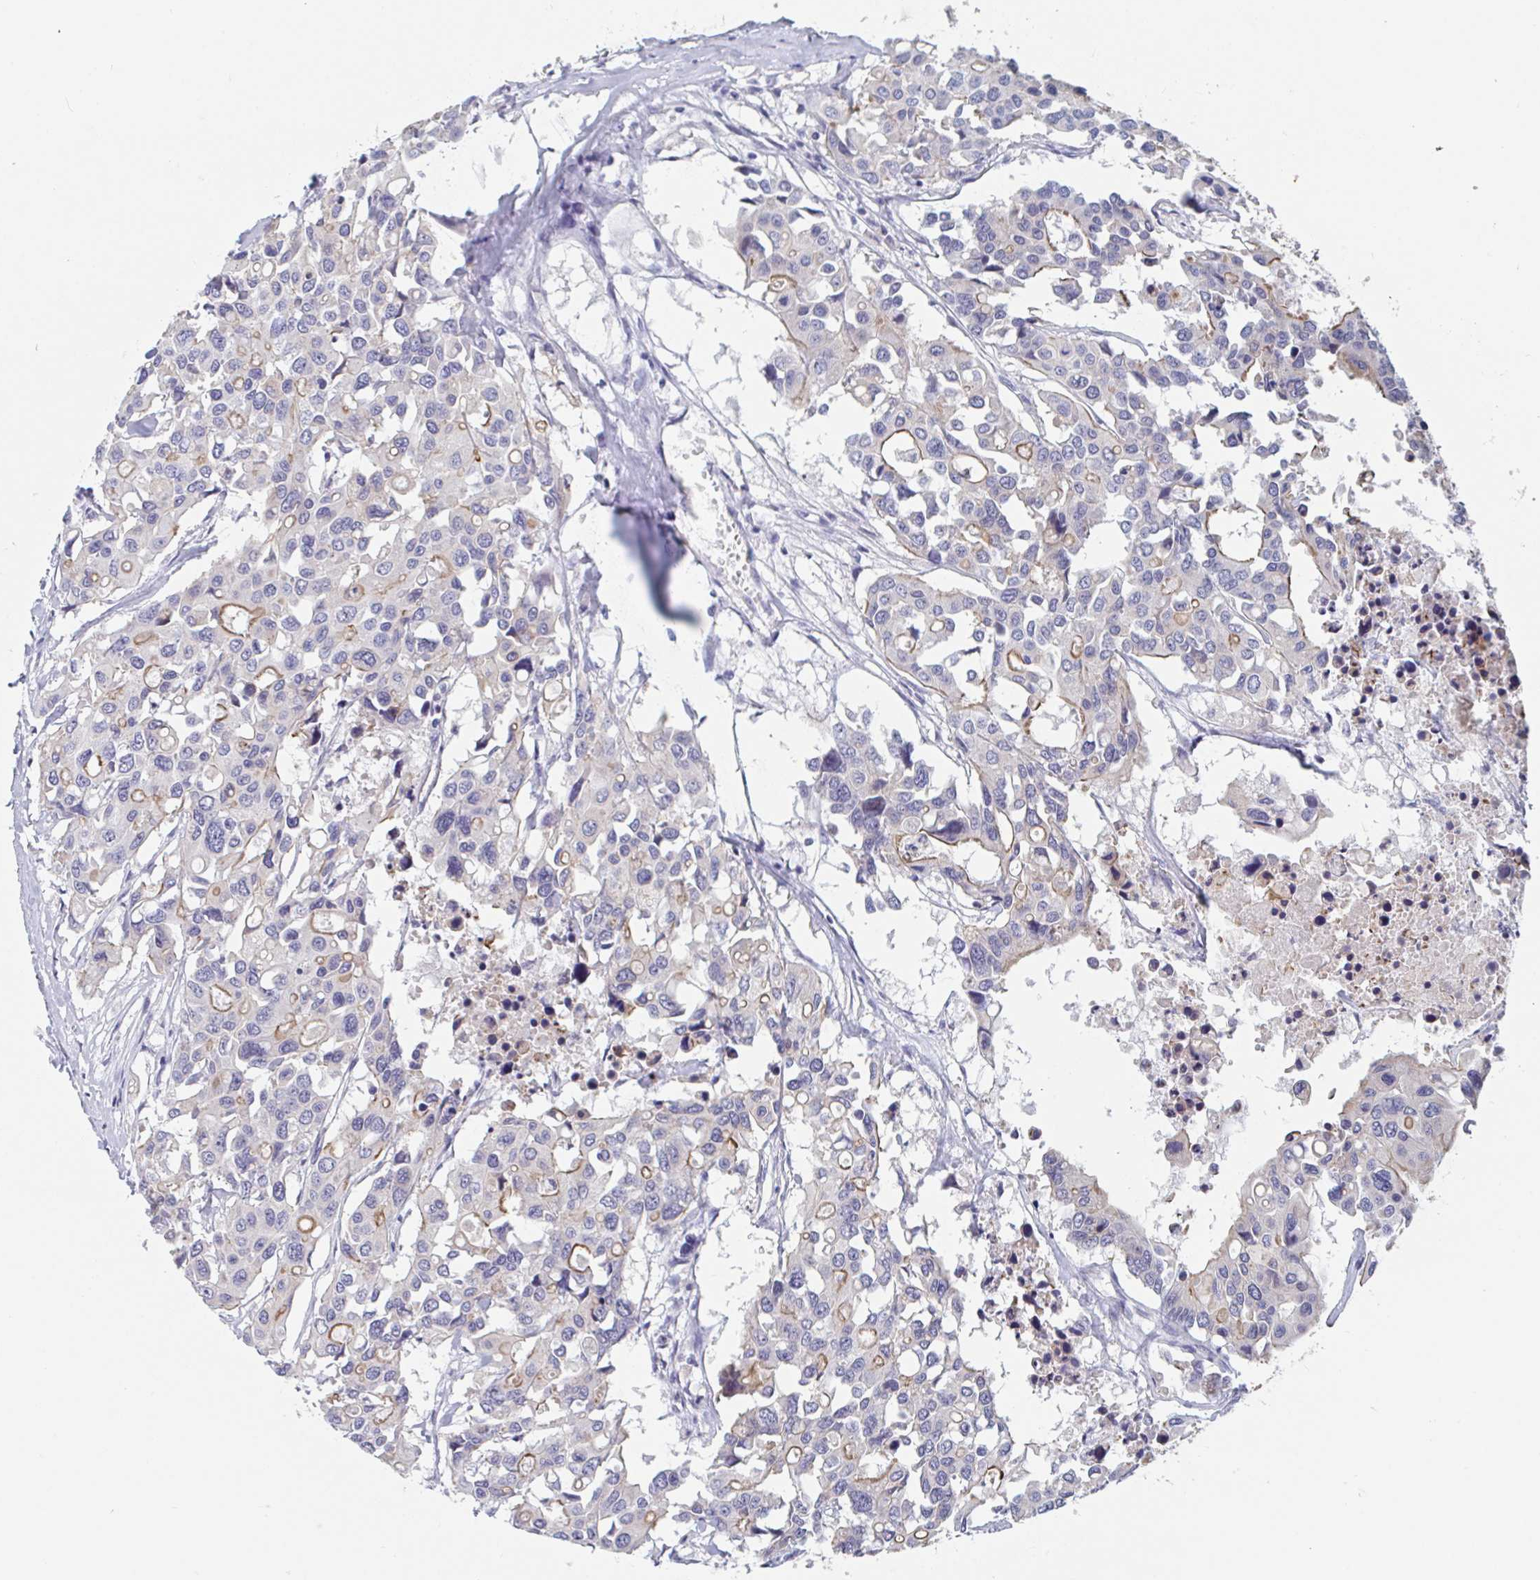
{"staining": {"intensity": "moderate", "quantity": "<25%", "location": "cytoplasmic/membranous"}, "tissue": "colorectal cancer", "cell_type": "Tumor cells", "image_type": "cancer", "snomed": [{"axis": "morphology", "description": "Adenocarcinoma, NOS"}, {"axis": "topography", "description": "Colon"}], "caption": "Approximately <25% of tumor cells in human colorectal cancer (adenocarcinoma) reveal moderate cytoplasmic/membranous protein staining as visualized by brown immunohistochemical staining.", "gene": "UNKL", "patient": {"sex": "male", "age": 77}}